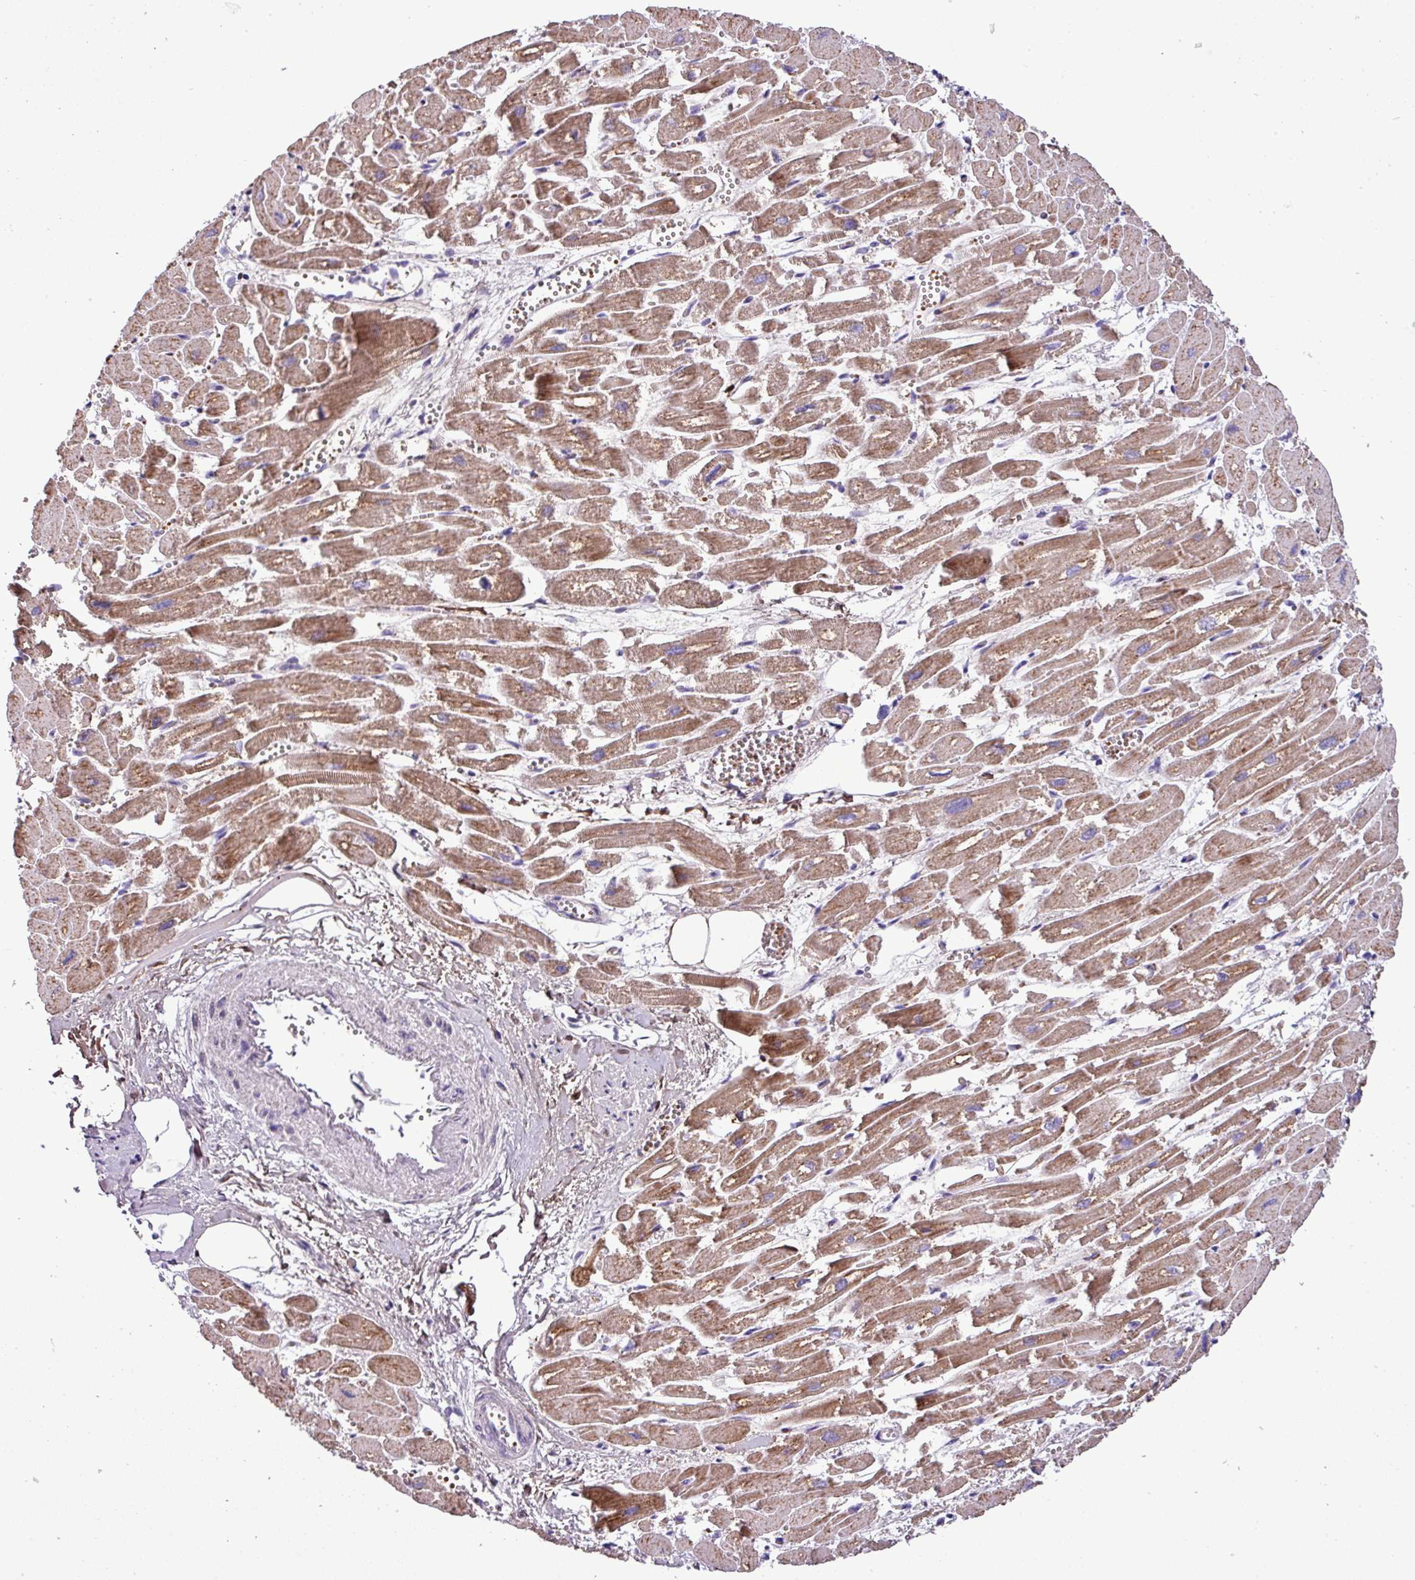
{"staining": {"intensity": "strong", "quantity": ">75%", "location": "cytoplasmic/membranous"}, "tissue": "heart muscle", "cell_type": "Cardiomyocytes", "image_type": "normal", "snomed": [{"axis": "morphology", "description": "Normal tissue, NOS"}, {"axis": "topography", "description": "Heart"}], "caption": "Immunohistochemistry image of unremarkable heart muscle stained for a protein (brown), which displays high levels of strong cytoplasmic/membranous staining in about >75% of cardiomyocytes.", "gene": "FAM183A", "patient": {"sex": "male", "age": 54}}